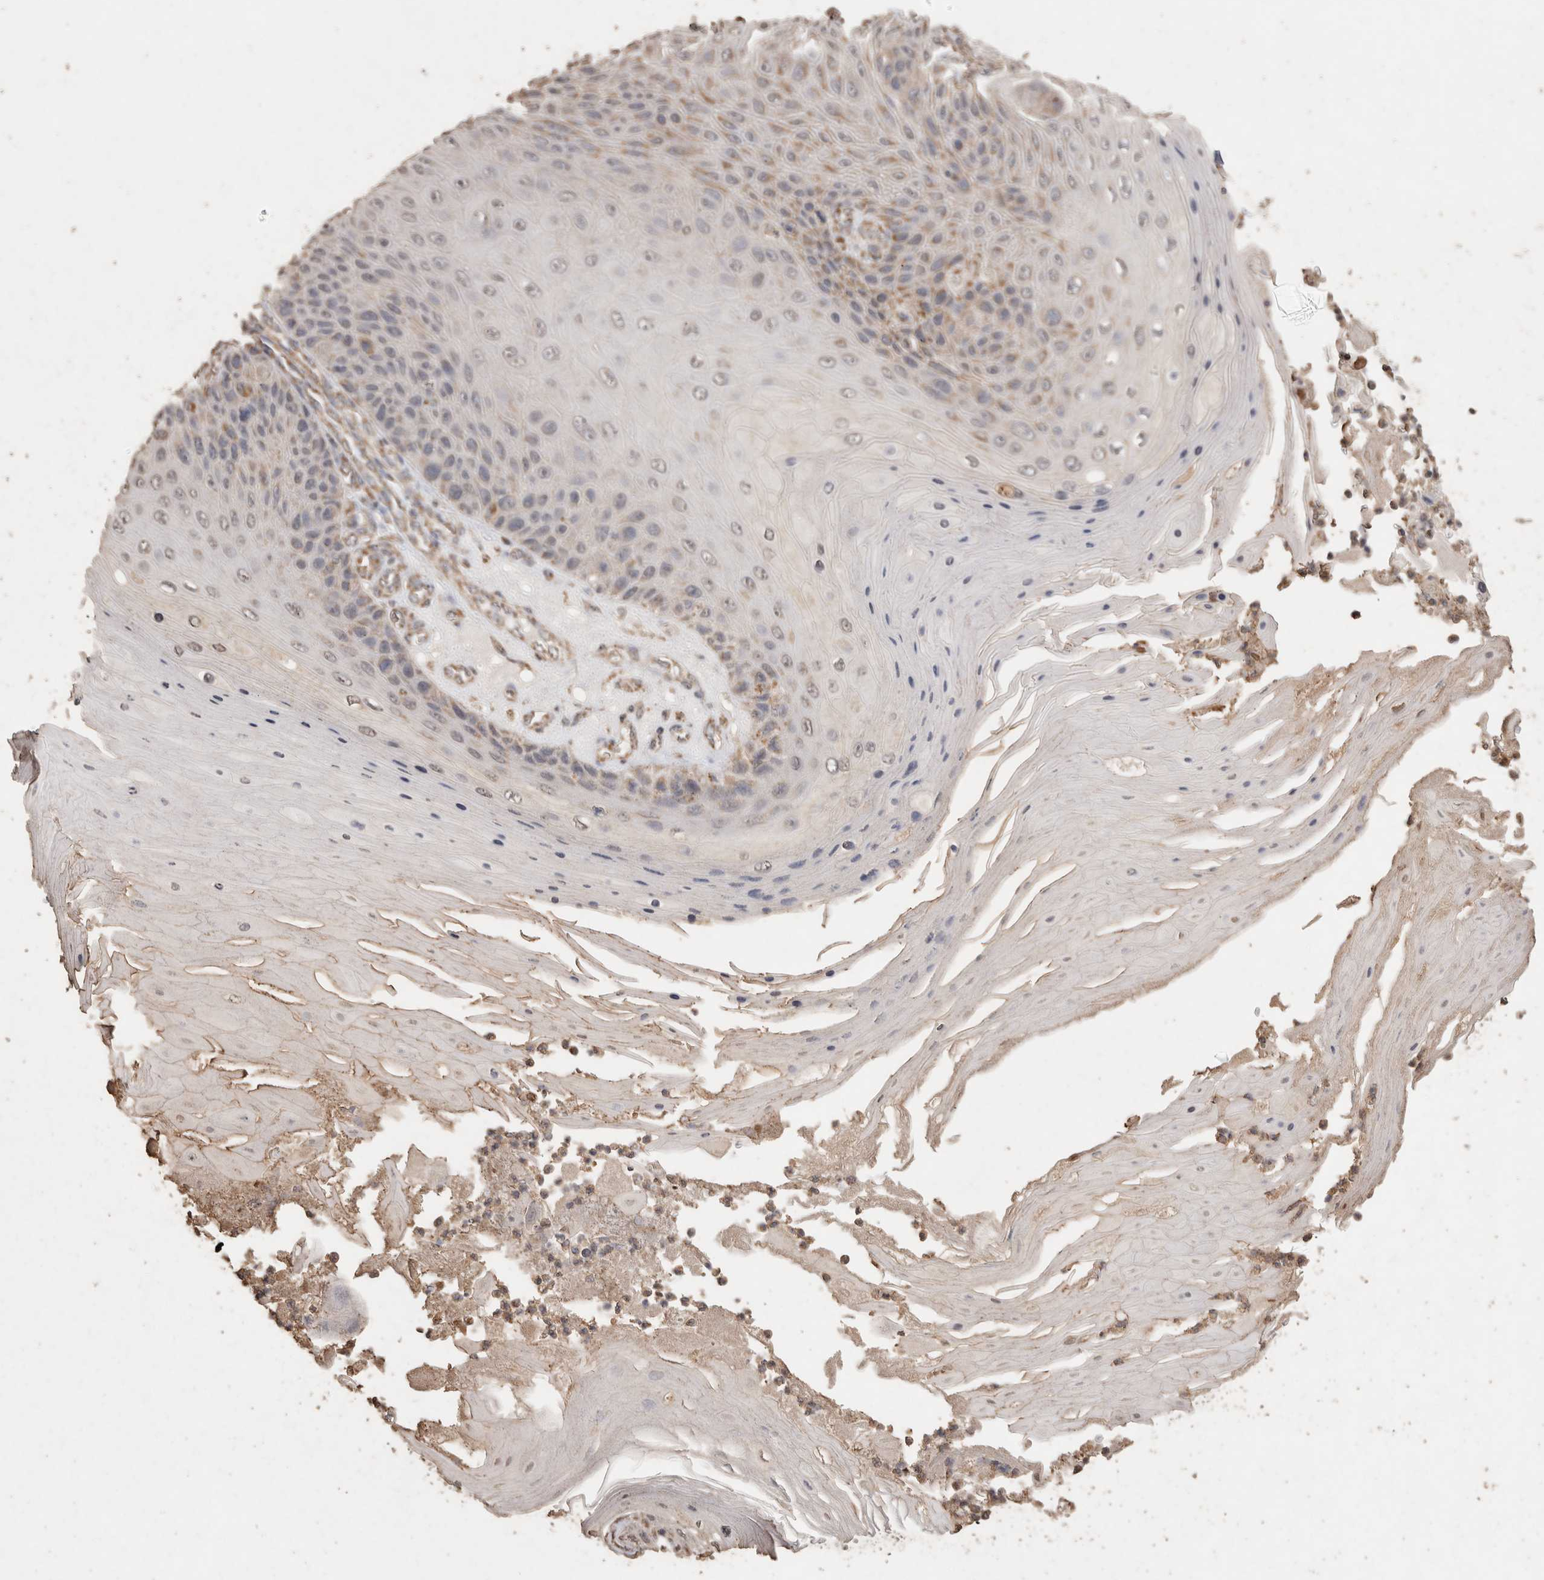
{"staining": {"intensity": "moderate", "quantity": "<25%", "location": "cytoplasmic/membranous"}, "tissue": "skin cancer", "cell_type": "Tumor cells", "image_type": "cancer", "snomed": [{"axis": "morphology", "description": "Squamous cell carcinoma, NOS"}, {"axis": "topography", "description": "Skin"}], "caption": "Immunohistochemistry (DAB) staining of human skin squamous cell carcinoma demonstrates moderate cytoplasmic/membranous protein staining in about <25% of tumor cells.", "gene": "ACADM", "patient": {"sex": "female", "age": 88}}